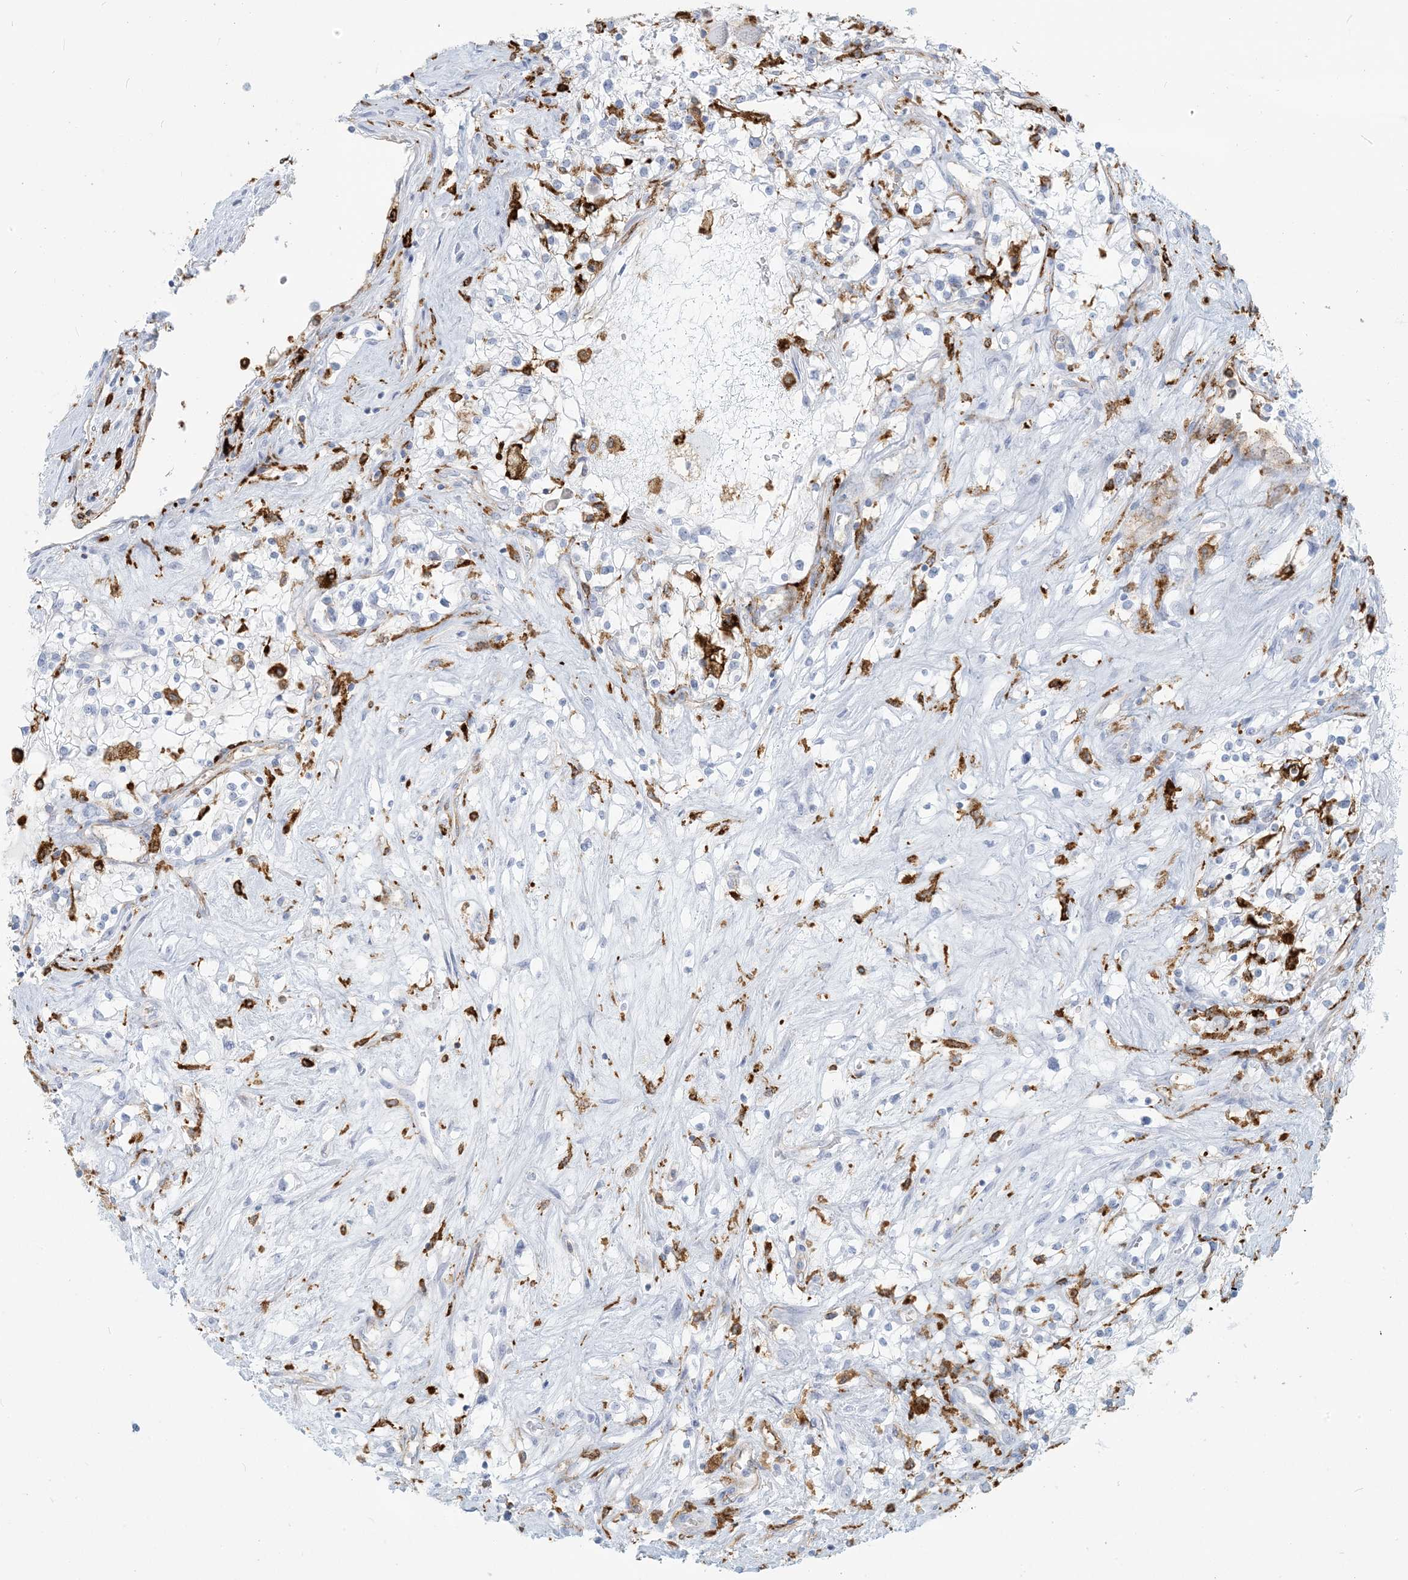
{"staining": {"intensity": "negative", "quantity": "none", "location": "none"}, "tissue": "renal cancer", "cell_type": "Tumor cells", "image_type": "cancer", "snomed": [{"axis": "morphology", "description": "Normal tissue, NOS"}, {"axis": "morphology", "description": "Adenocarcinoma, NOS"}, {"axis": "topography", "description": "Kidney"}], "caption": "Immunohistochemistry (IHC) image of neoplastic tissue: adenocarcinoma (renal) stained with DAB (3,3'-diaminobenzidine) shows no significant protein positivity in tumor cells. Brightfield microscopy of immunohistochemistry stained with DAB (3,3'-diaminobenzidine) (brown) and hematoxylin (blue), captured at high magnification.", "gene": "HLA-DRB1", "patient": {"sex": "male", "age": 68}}